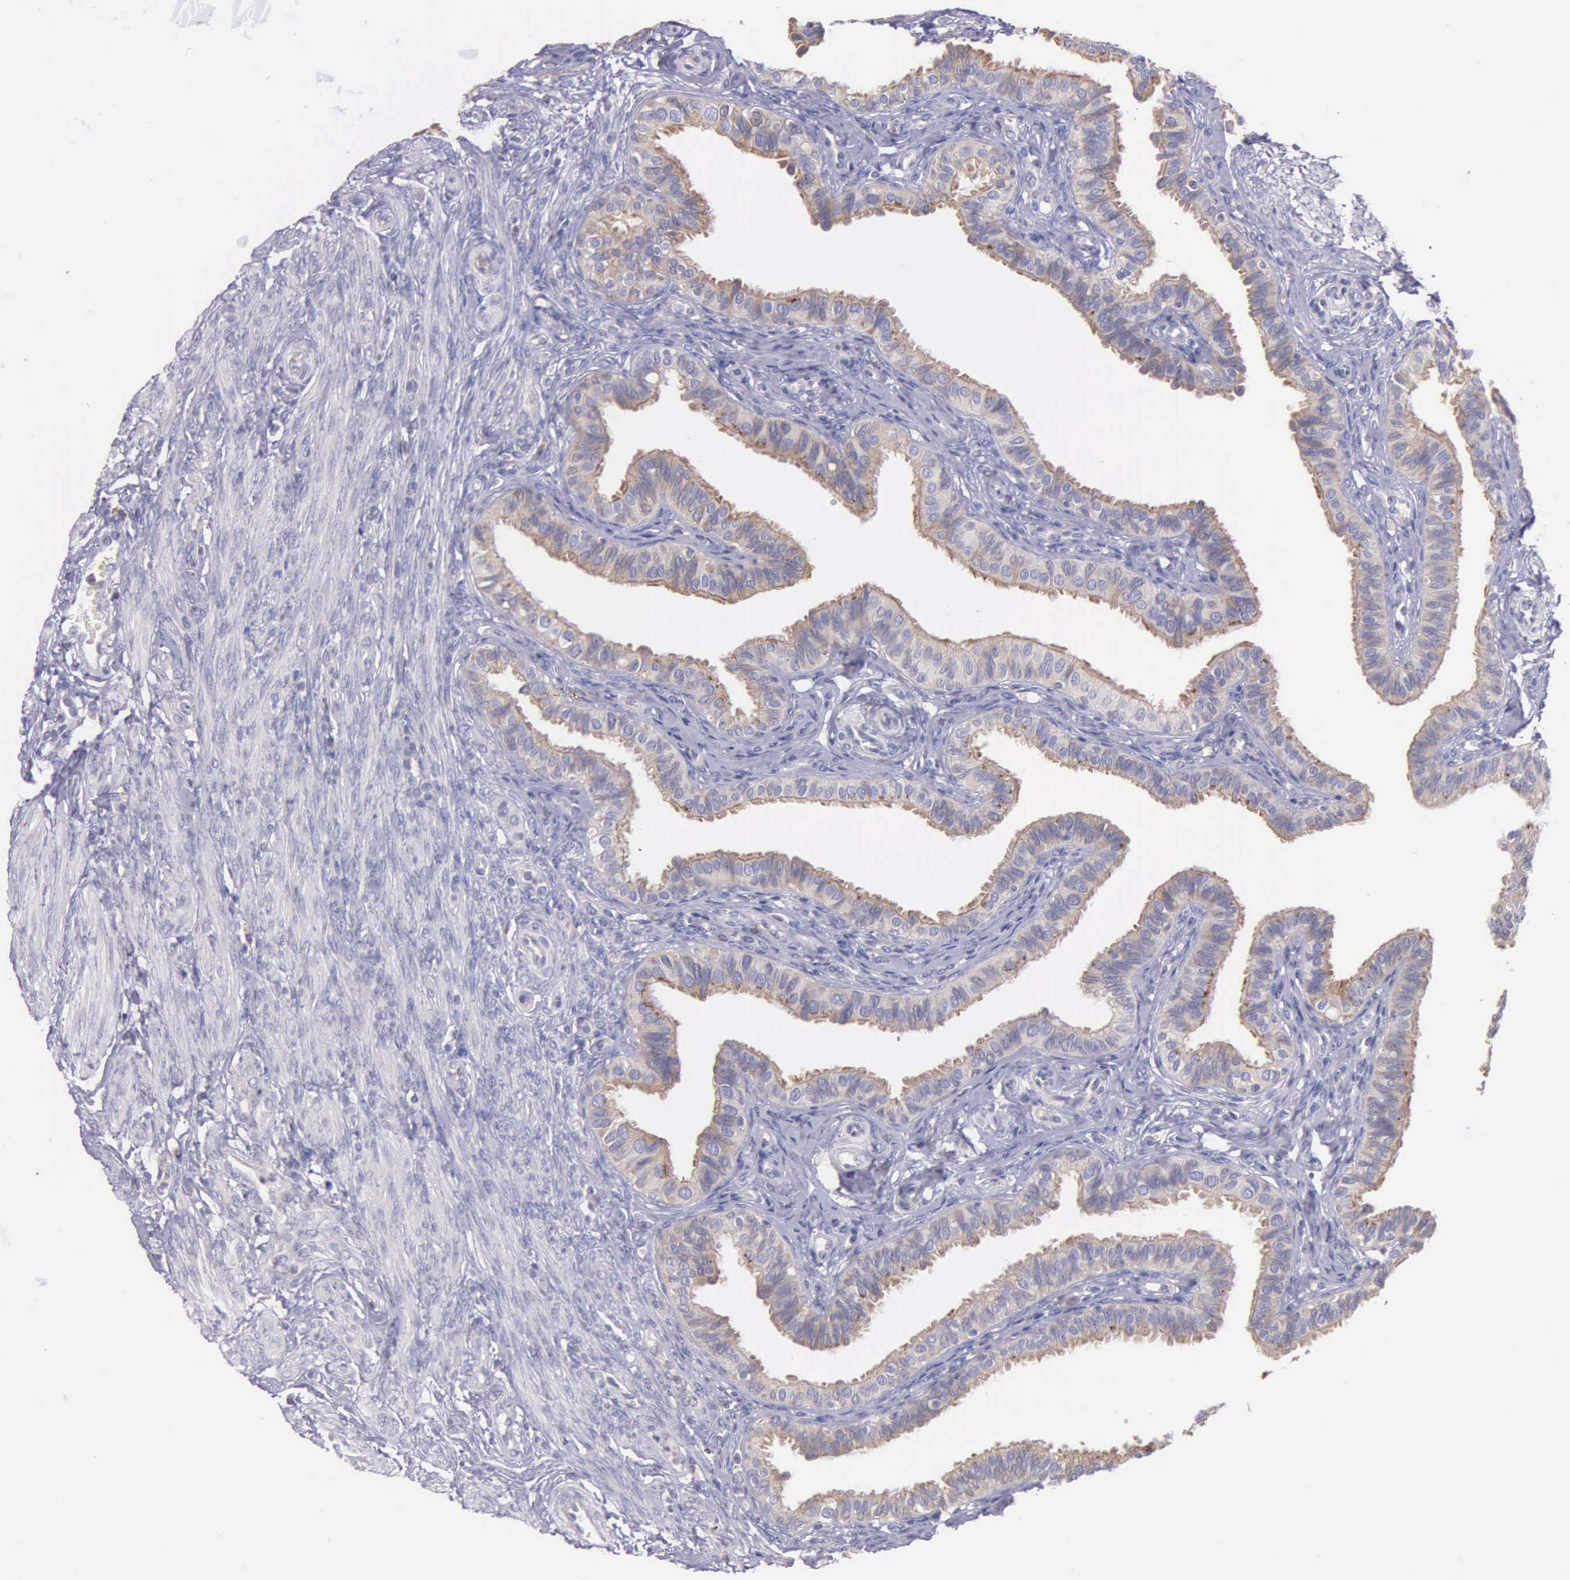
{"staining": {"intensity": "weak", "quantity": ">75%", "location": "cytoplasmic/membranous"}, "tissue": "fallopian tube", "cell_type": "Glandular cells", "image_type": "normal", "snomed": [{"axis": "morphology", "description": "Normal tissue, NOS"}, {"axis": "topography", "description": "Fallopian tube"}], "caption": "Fallopian tube was stained to show a protein in brown. There is low levels of weak cytoplasmic/membranous staining in about >75% of glandular cells.", "gene": "CTAGE15", "patient": {"sex": "female", "age": 42}}